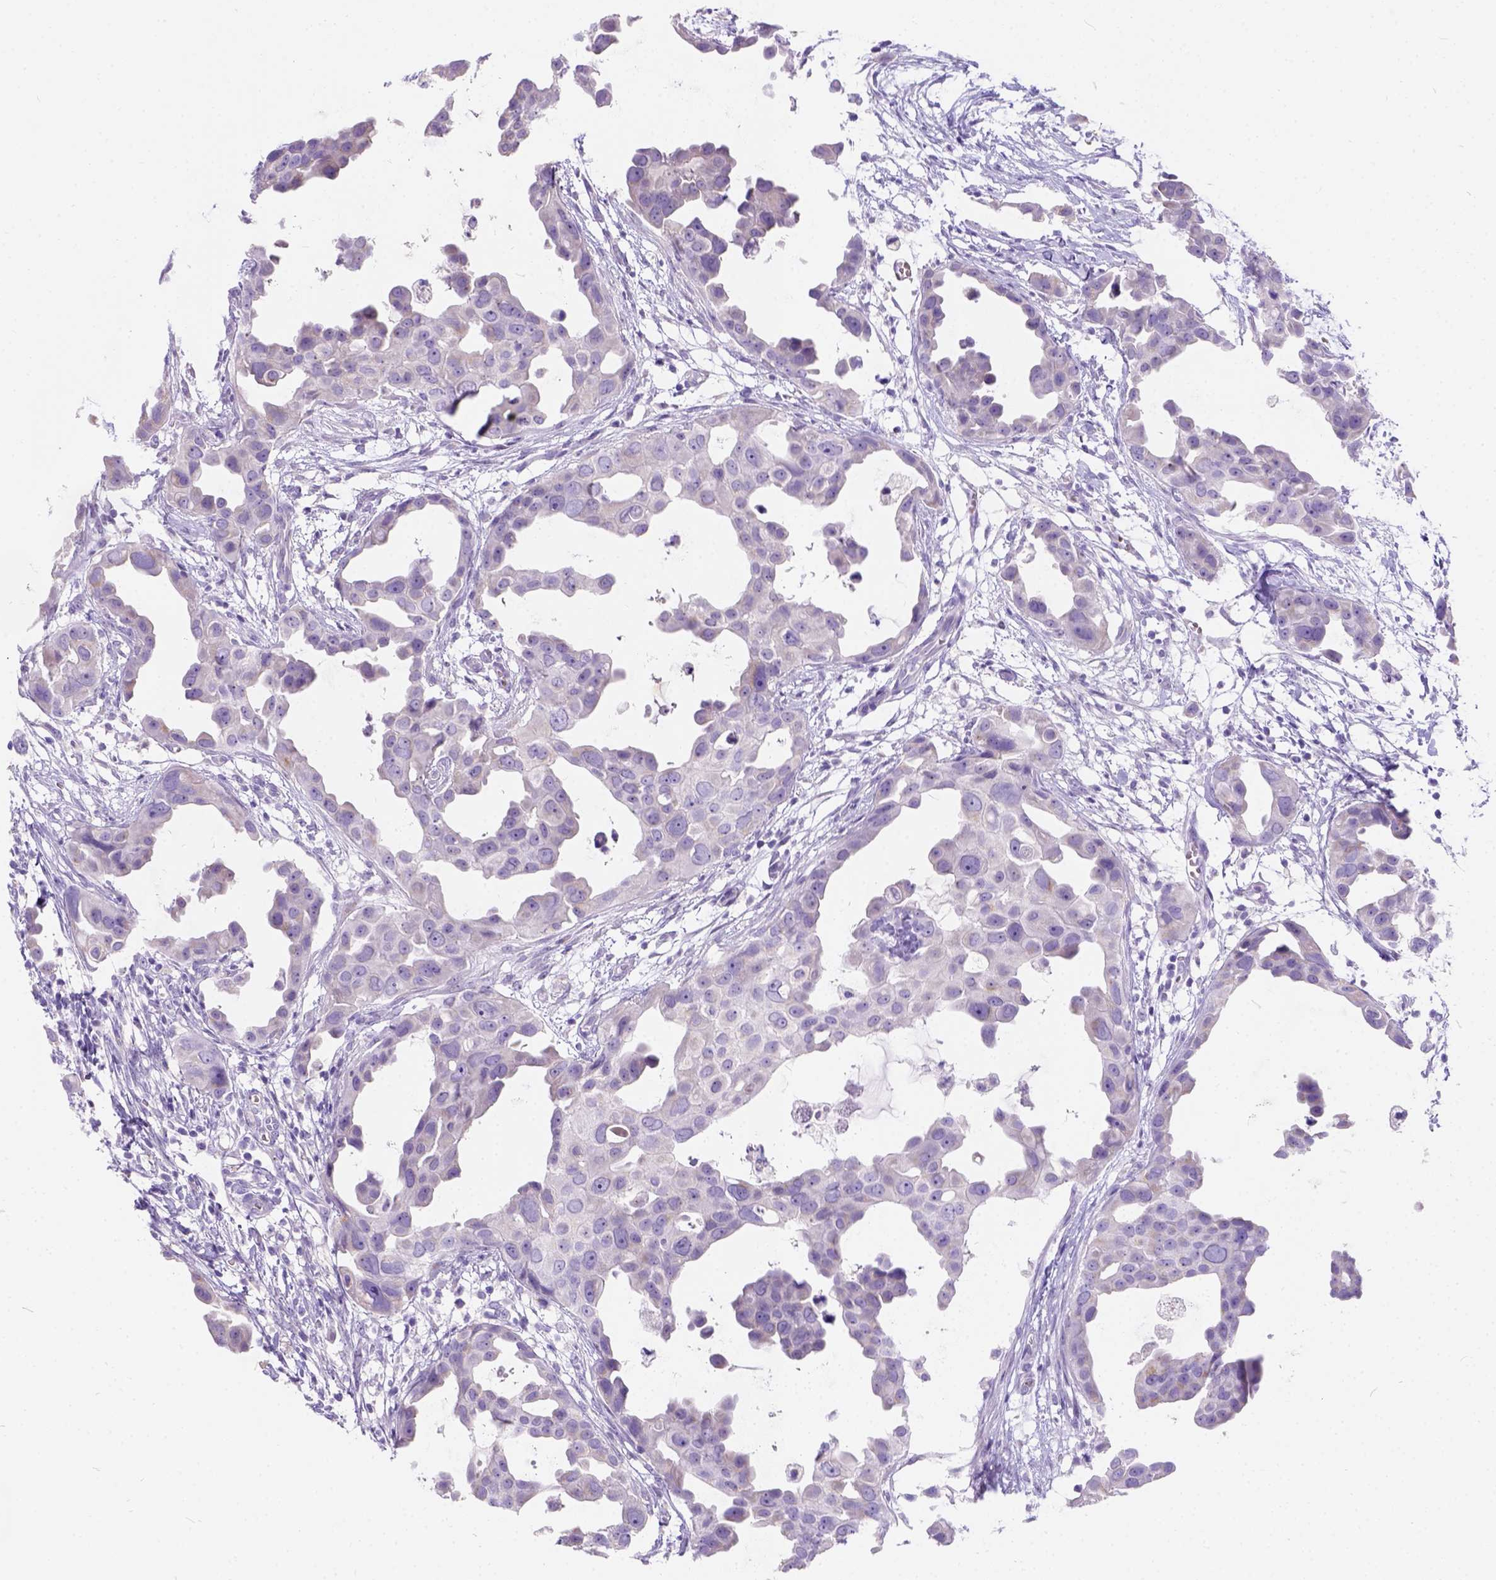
{"staining": {"intensity": "weak", "quantity": "<25%", "location": "cytoplasmic/membranous"}, "tissue": "breast cancer", "cell_type": "Tumor cells", "image_type": "cancer", "snomed": [{"axis": "morphology", "description": "Duct carcinoma"}, {"axis": "topography", "description": "Breast"}], "caption": "Immunohistochemistry of intraductal carcinoma (breast) demonstrates no positivity in tumor cells.", "gene": "PHF7", "patient": {"sex": "female", "age": 38}}